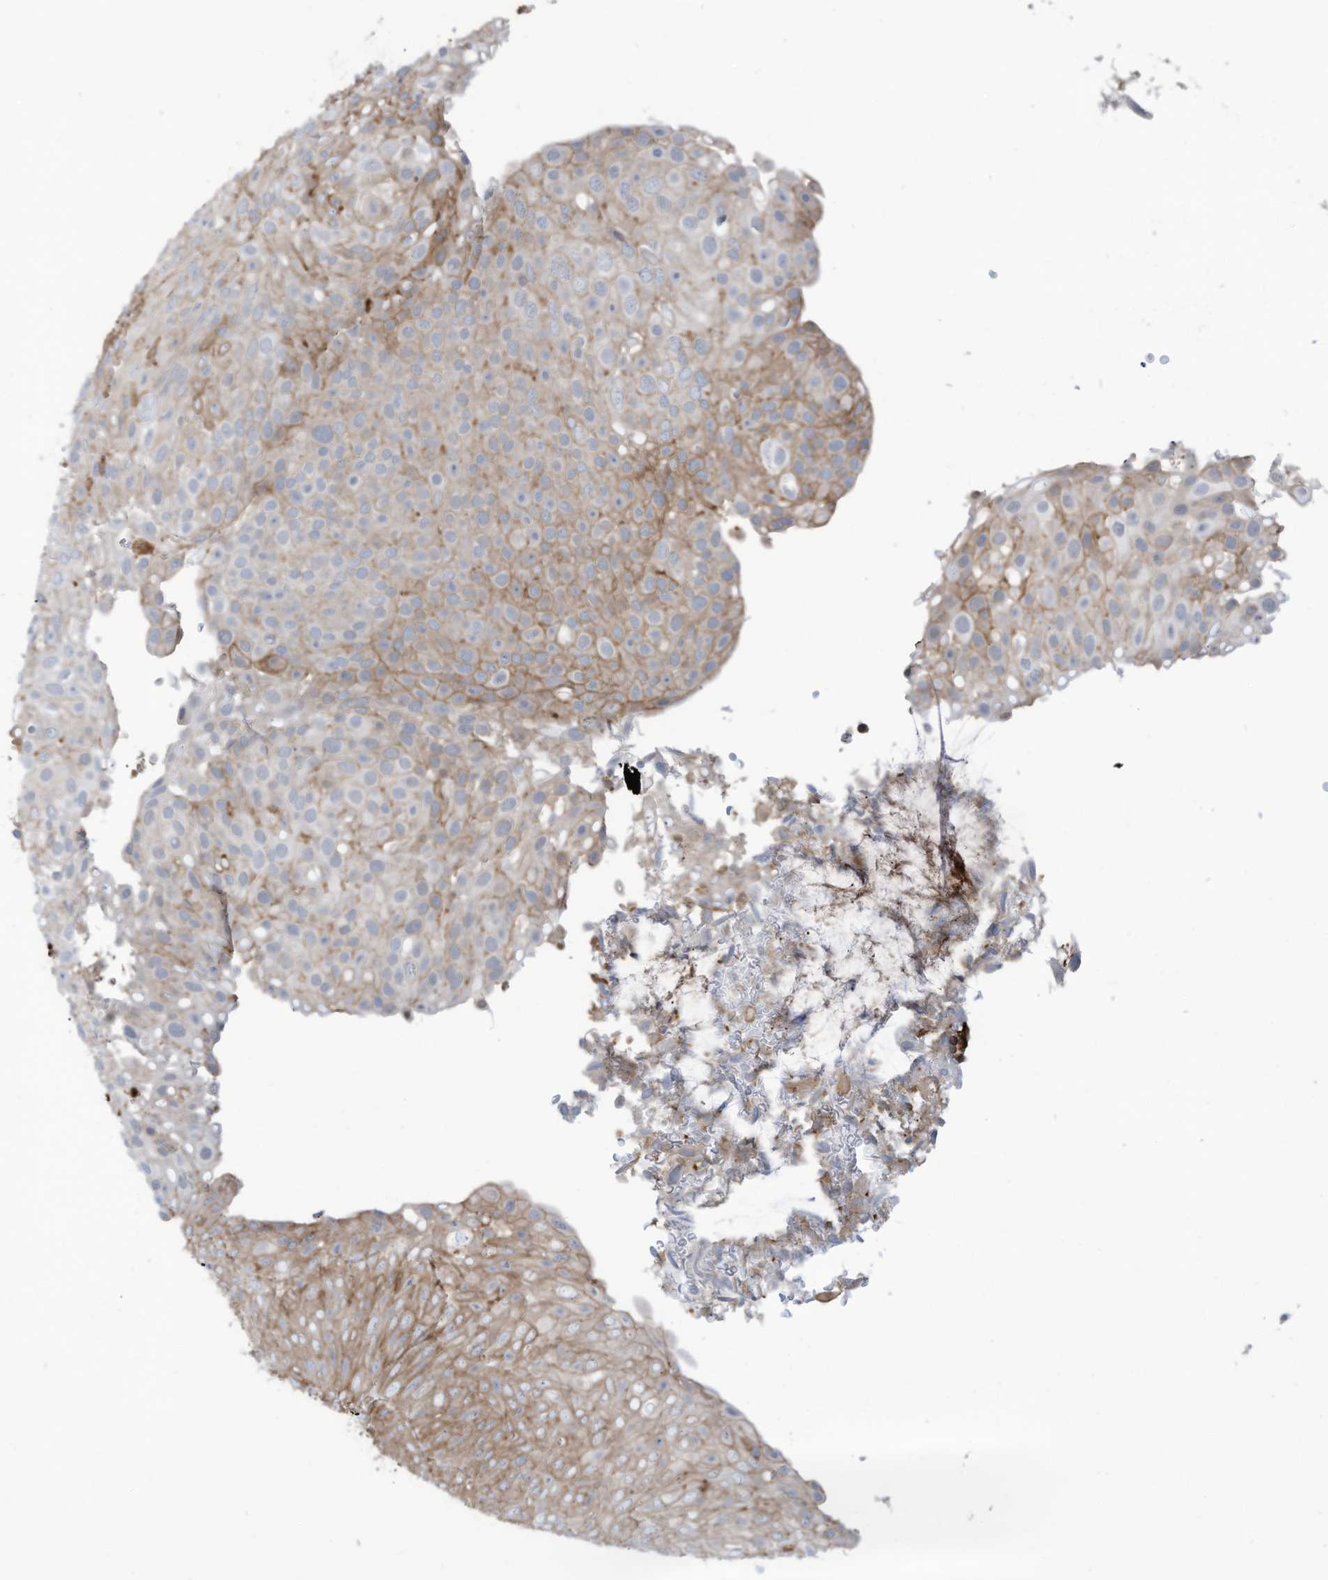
{"staining": {"intensity": "moderate", "quantity": "<25%", "location": "cytoplasmic/membranous"}, "tissue": "urothelial cancer", "cell_type": "Tumor cells", "image_type": "cancer", "snomed": [{"axis": "morphology", "description": "Urothelial carcinoma, Low grade"}, {"axis": "topography", "description": "Urinary bladder"}], "caption": "DAB immunohistochemical staining of human urothelial cancer shows moderate cytoplasmic/membranous protein positivity in about <25% of tumor cells.", "gene": "SLC9A2", "patient": {"sex": "male", "age": 78}}